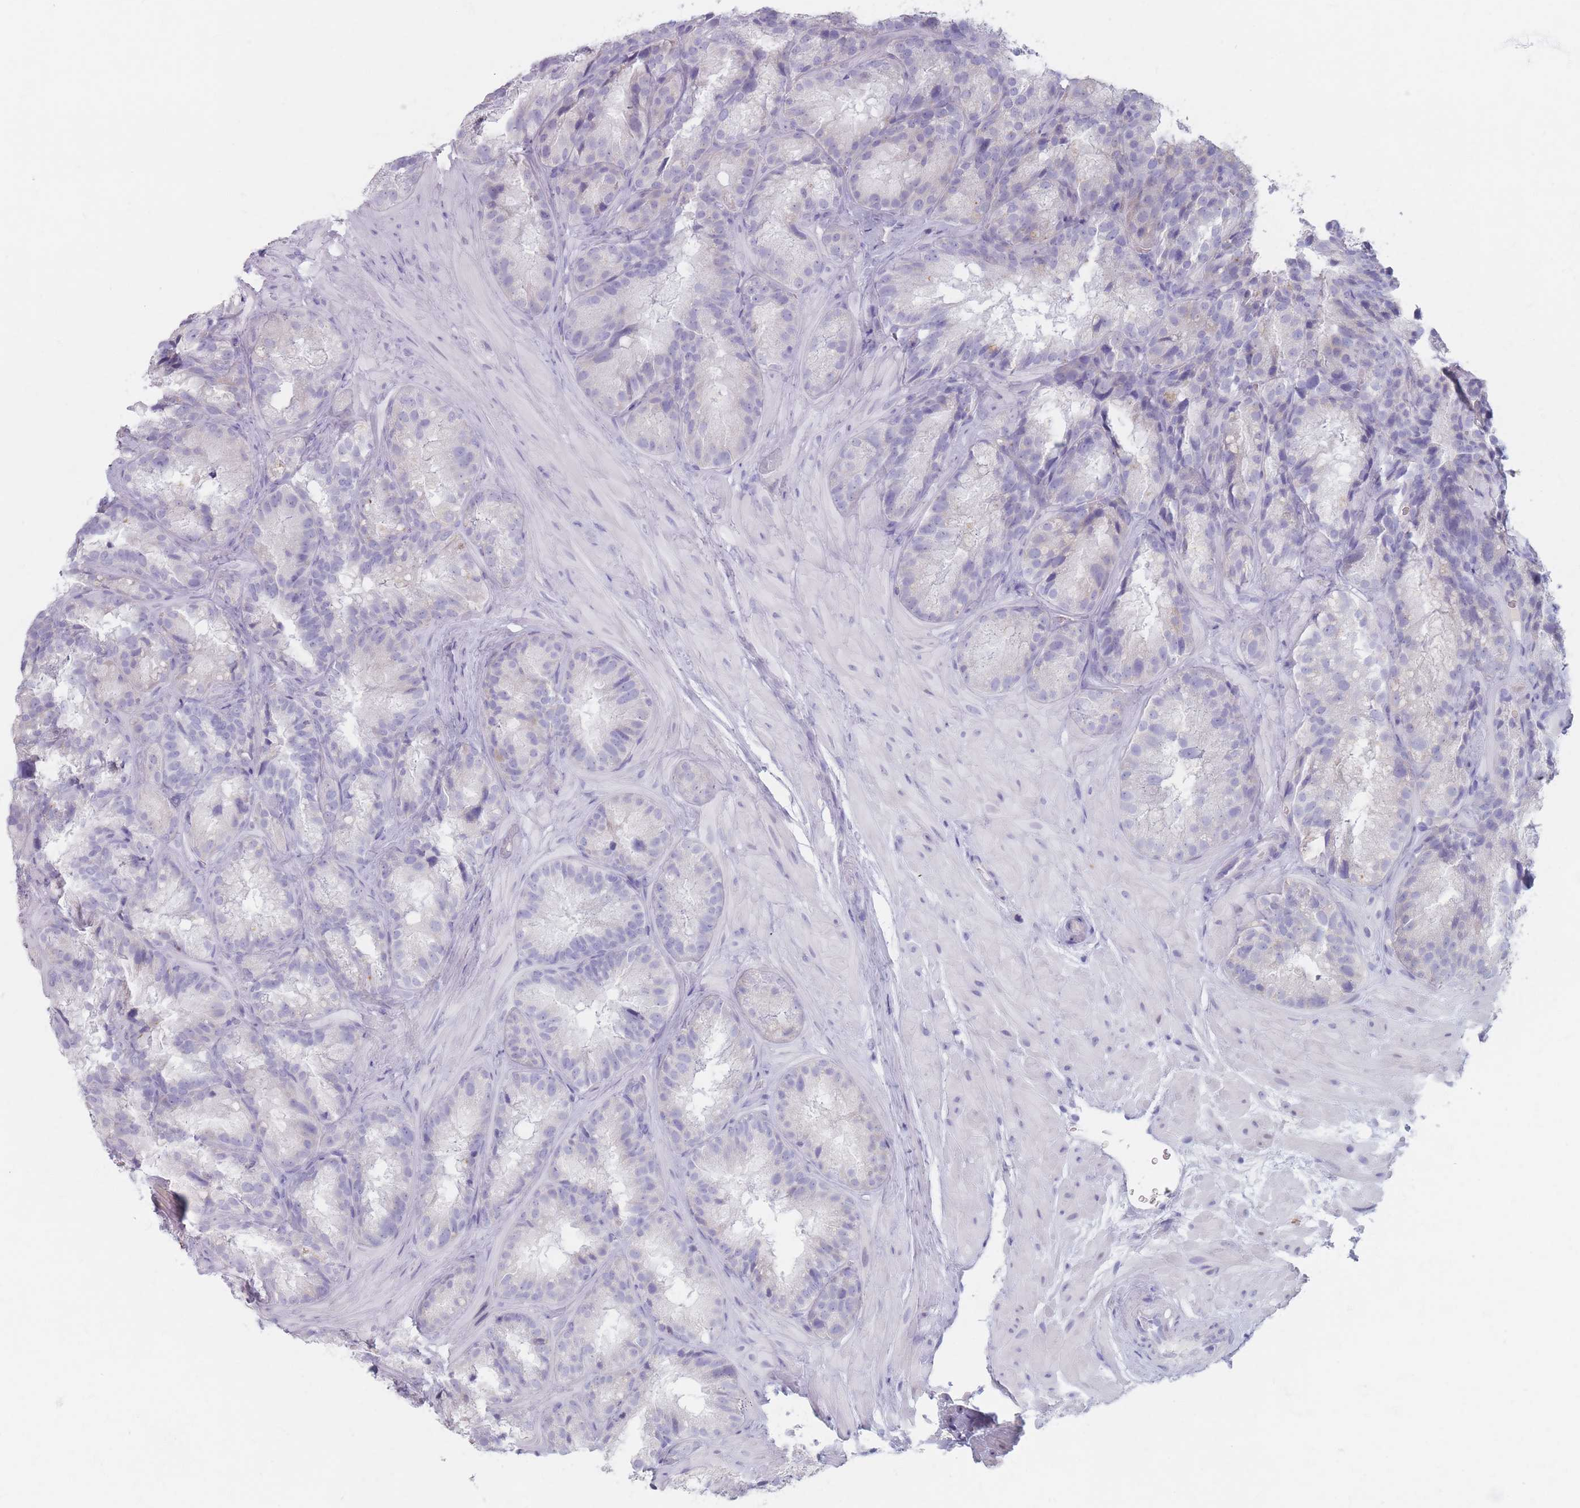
{"staining": {"intensity": "negative", "quantity": "none", "location": "none"}, "tissue": "seminal vesicle", "cell_type": "Glandular cells", "image_type": "normal", "snomed": [{"axis": "morphology", "description": "Normal tissue, NOS"}, {"axis": "topography", "description": "Seminal veicle"}], "caption": "High power microscopy micrograph of an IHC histopathology image of benign seminal vesicle, revealing no significant staining in glandular cells.", "gene": "PIGM", "patient": {"sex": "male", "age": 58}}